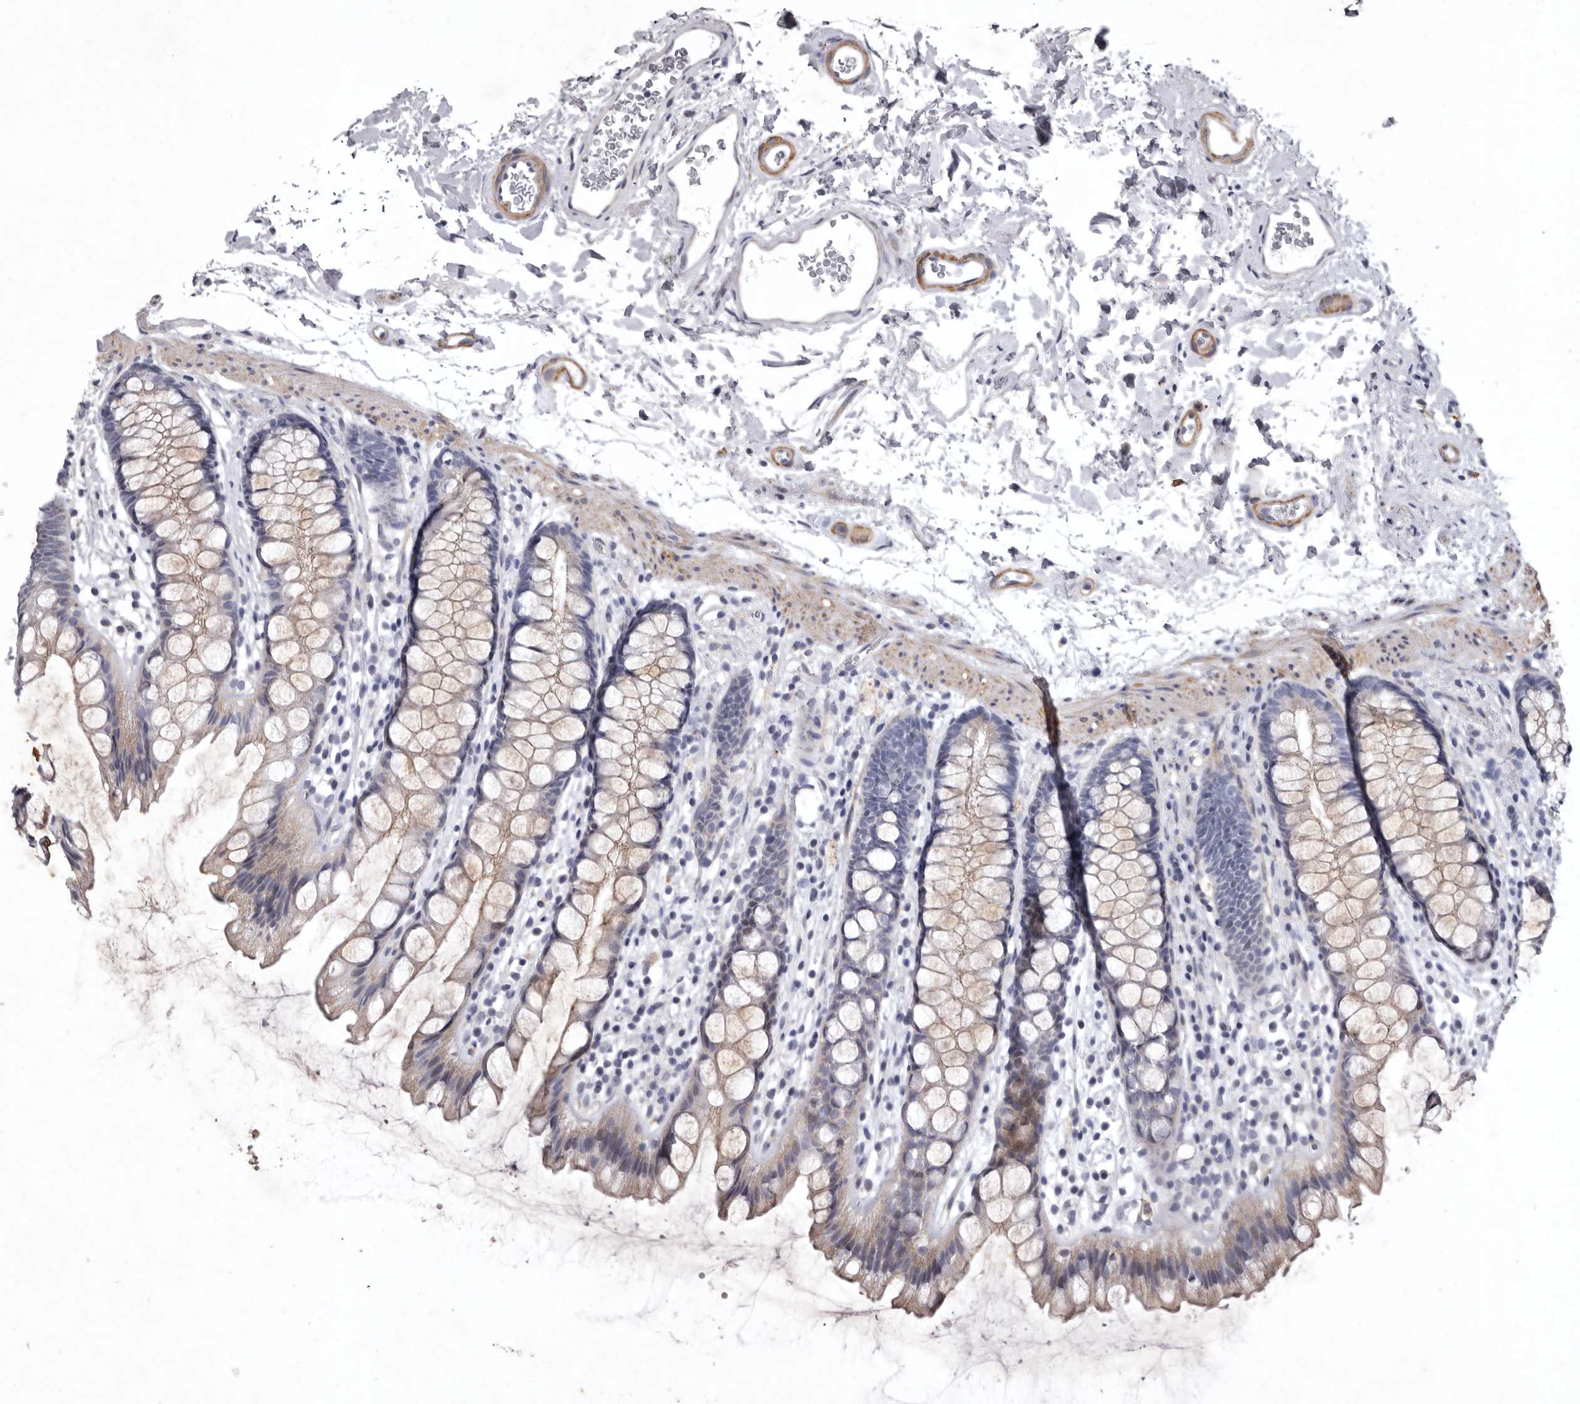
{"staining": {"intensity": "weak", "quantity": "25%-75%", "location": "cytoplasmic/membranous"}, "tissue": "rectum", "cell_type": "Glandular cells", "image_type": "normal", "snomed": [{"axis": "morphology", "description": "Normal tissue, NOS"}, {"axis": "topography", "description": "Rectum"}], "caption": "Protein analysis of normal rectum reveals weak cytoplasmic/membranous expression in approximately 25%-75% of glandular cells. (Brightfield microscopy of DAB IHC at high magnification).", "gene": "NKAIN4", "patient": {"sex": "female", "age": 65}}